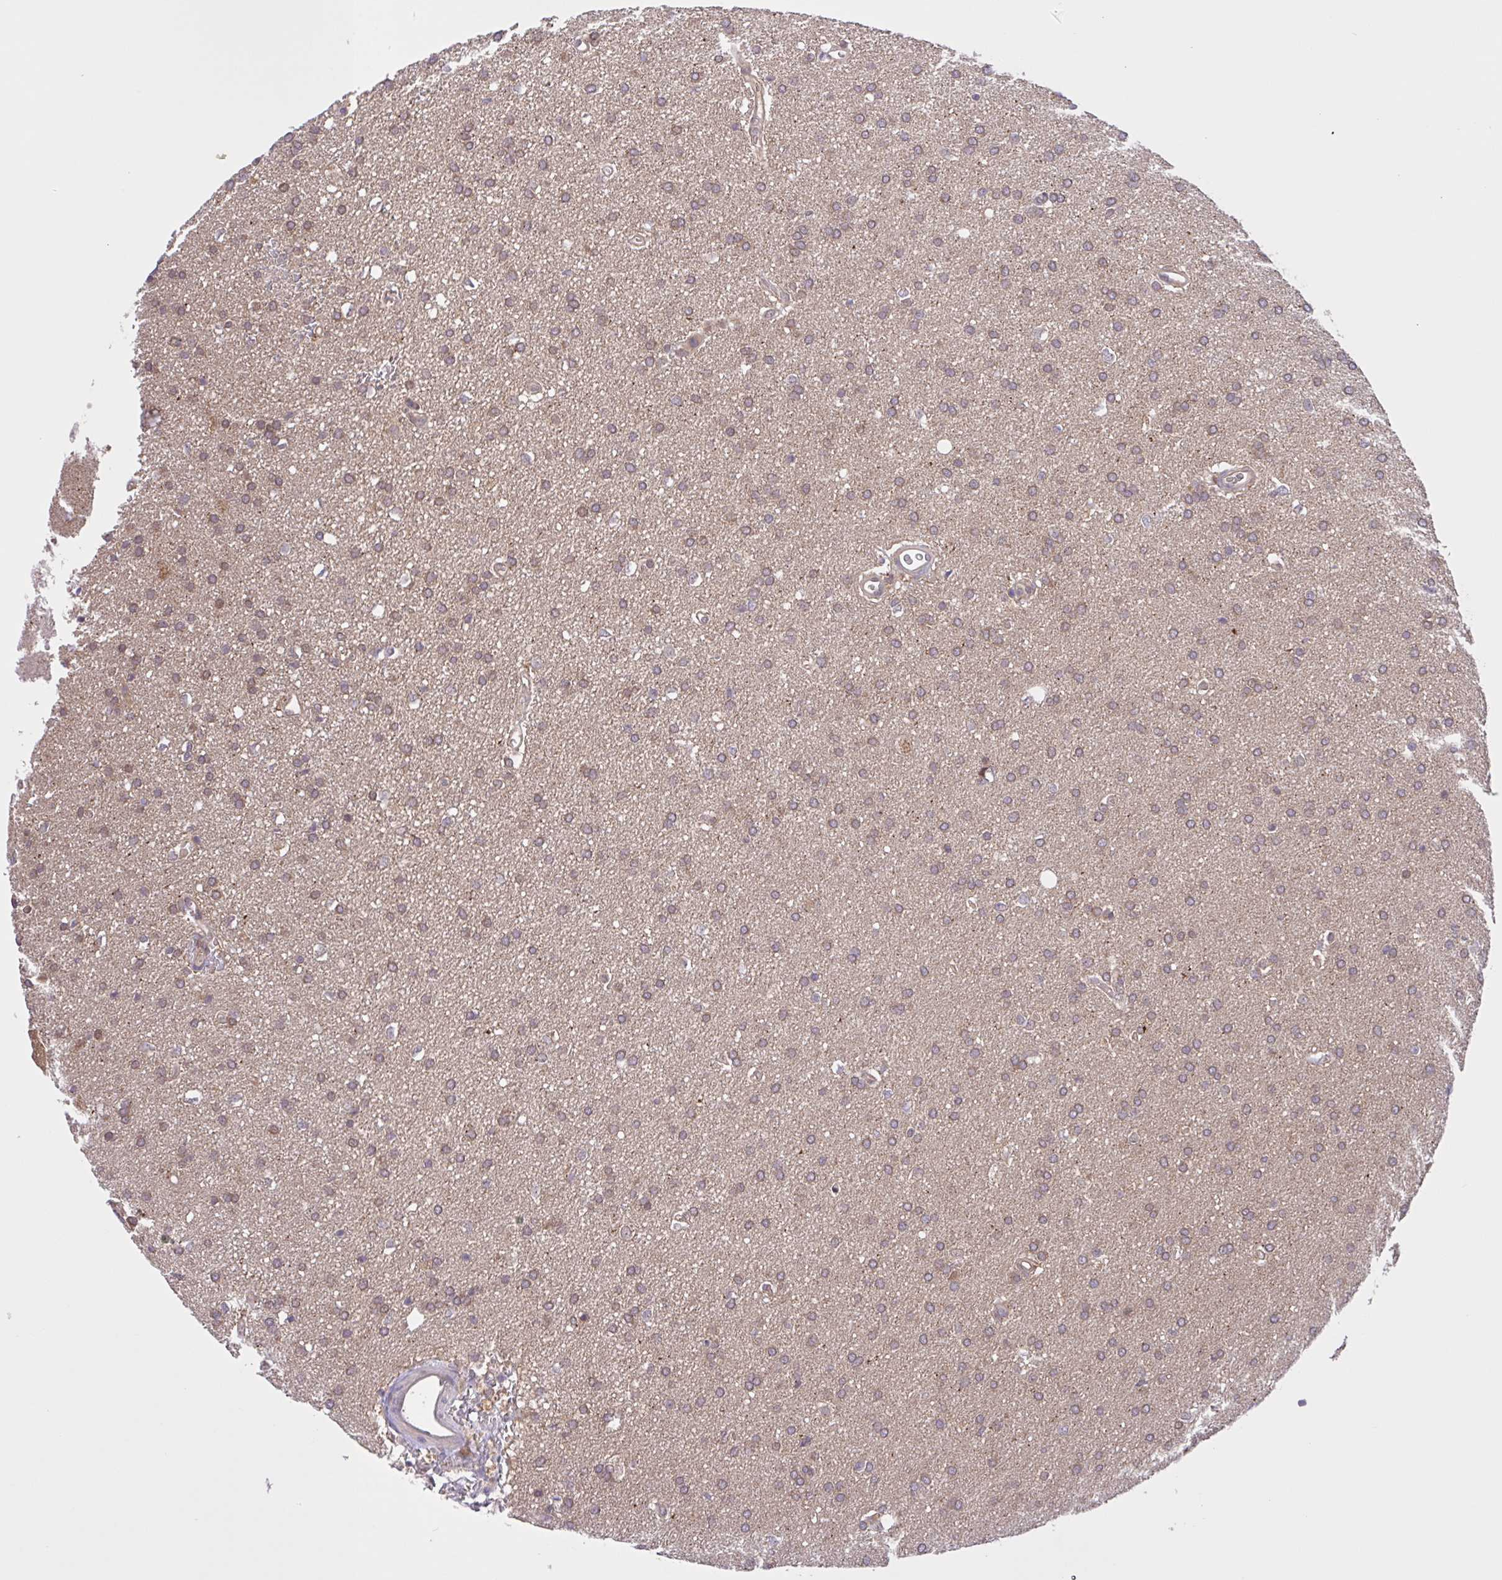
{"staining": {"intensity": "weak", "quantity": "<25%", "location": "cytoplasmic/membranous"}, "tissue": "glioma", "cell_type": "Tumor cells", "image_type": "cancer", "snomed": [{"axis": "morphology", "description": "Glioma, malignant, Low grade"}, {"axis": "topography", "description": "Brain"}], "caption": "An immunohistochemistry image of glioma is shown. There is no staining in tumor cells of glioma.", "gene": "INTS10", "patient": {"sex": "female", "age": 34}}